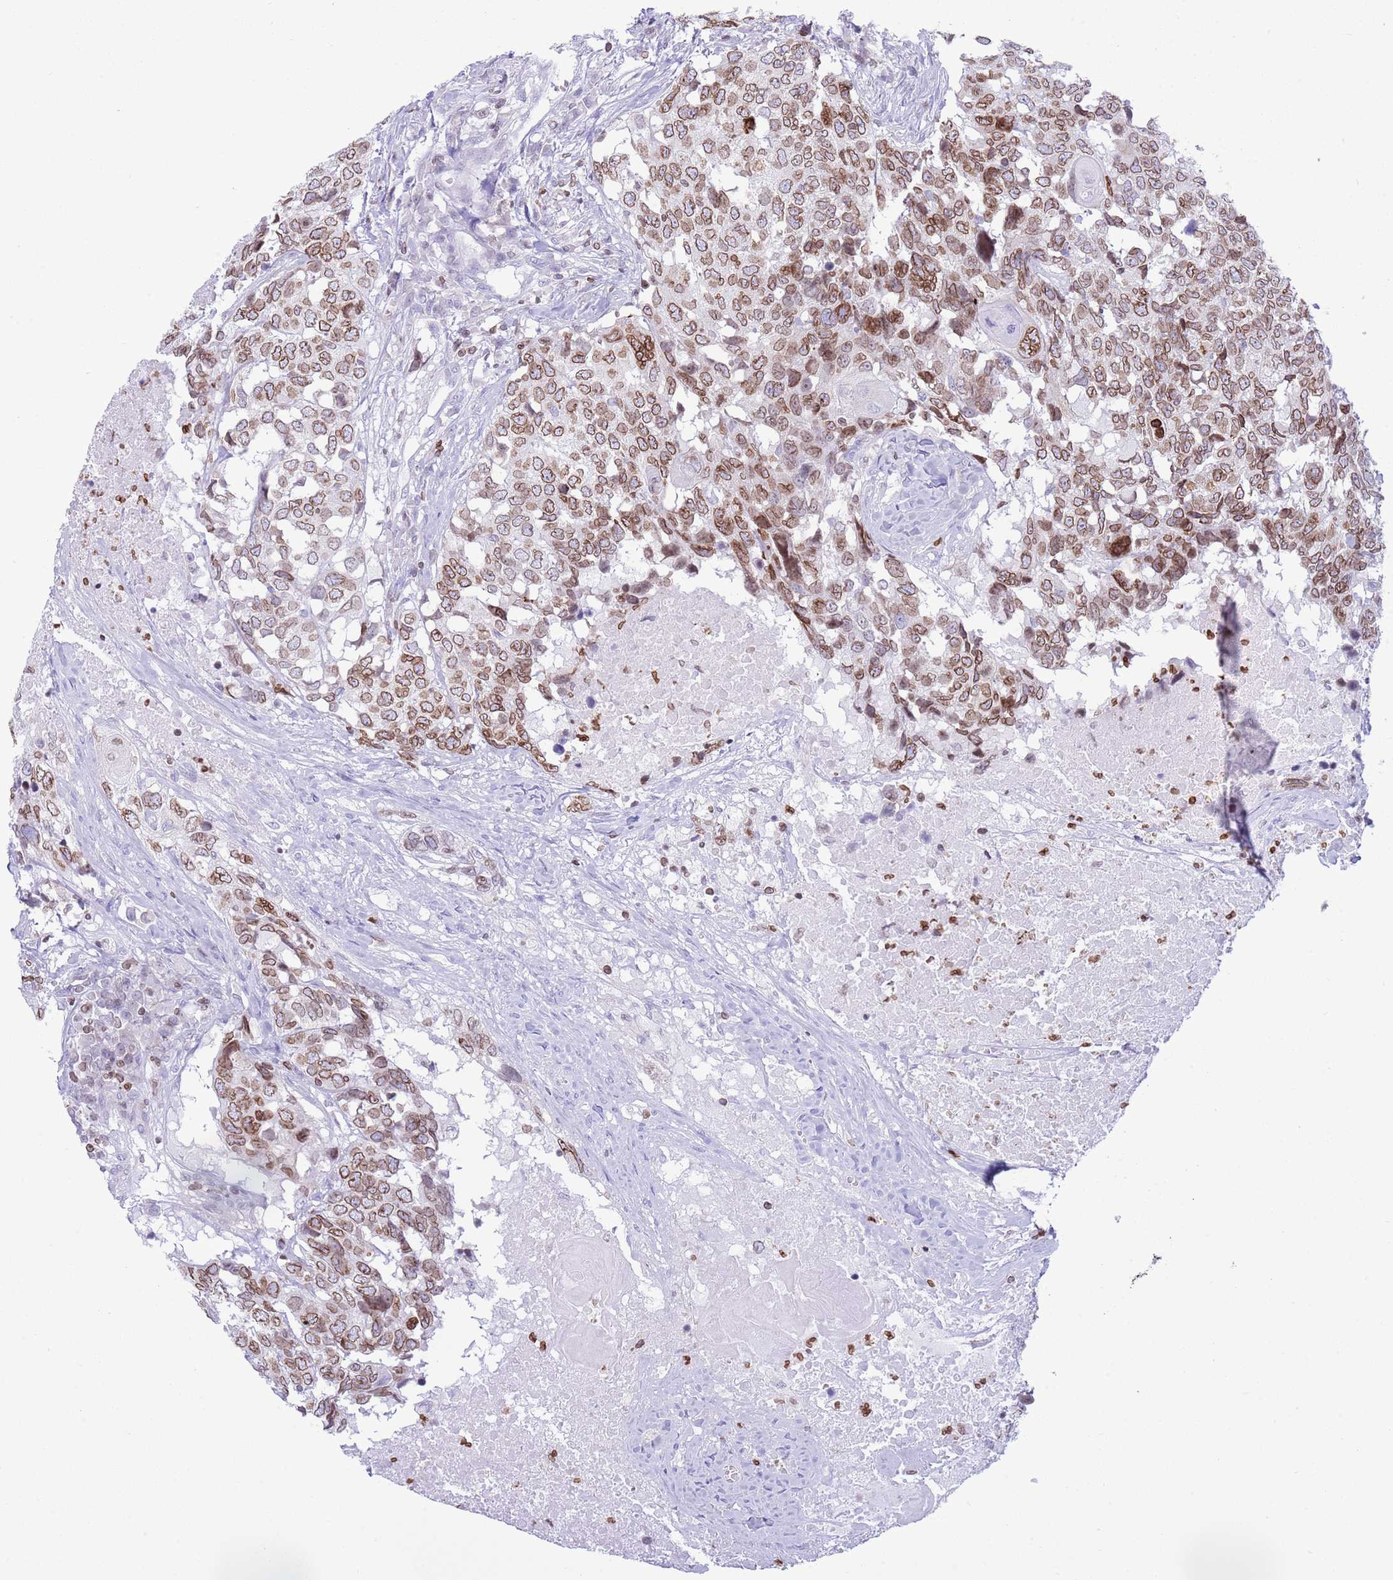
{"staining": {"intensity": "moderate", "quantity": ">75%", "location": "cytoplasmic/membranous,nuclear"}, "tissue": "head and neck cancer", "cell_type": "Tumor cells", "image_type": "cancer", "snomed": [{"axis": "morphology", "description": "Squamous cell carcinoma, NOS"}, {"axis": "topography", "description": "Head-Neck"}], "caption": "Immunohistochemistry (DAB (3,3'-diaminobenzidine)) staining of human head and neck cancer exhibits moderate cytoplasmic/membranous and nuclear protein staining in approximately >75% of tumor cells.", "gene": "LBR", "patient": {"sex": "male", "age": 66}}